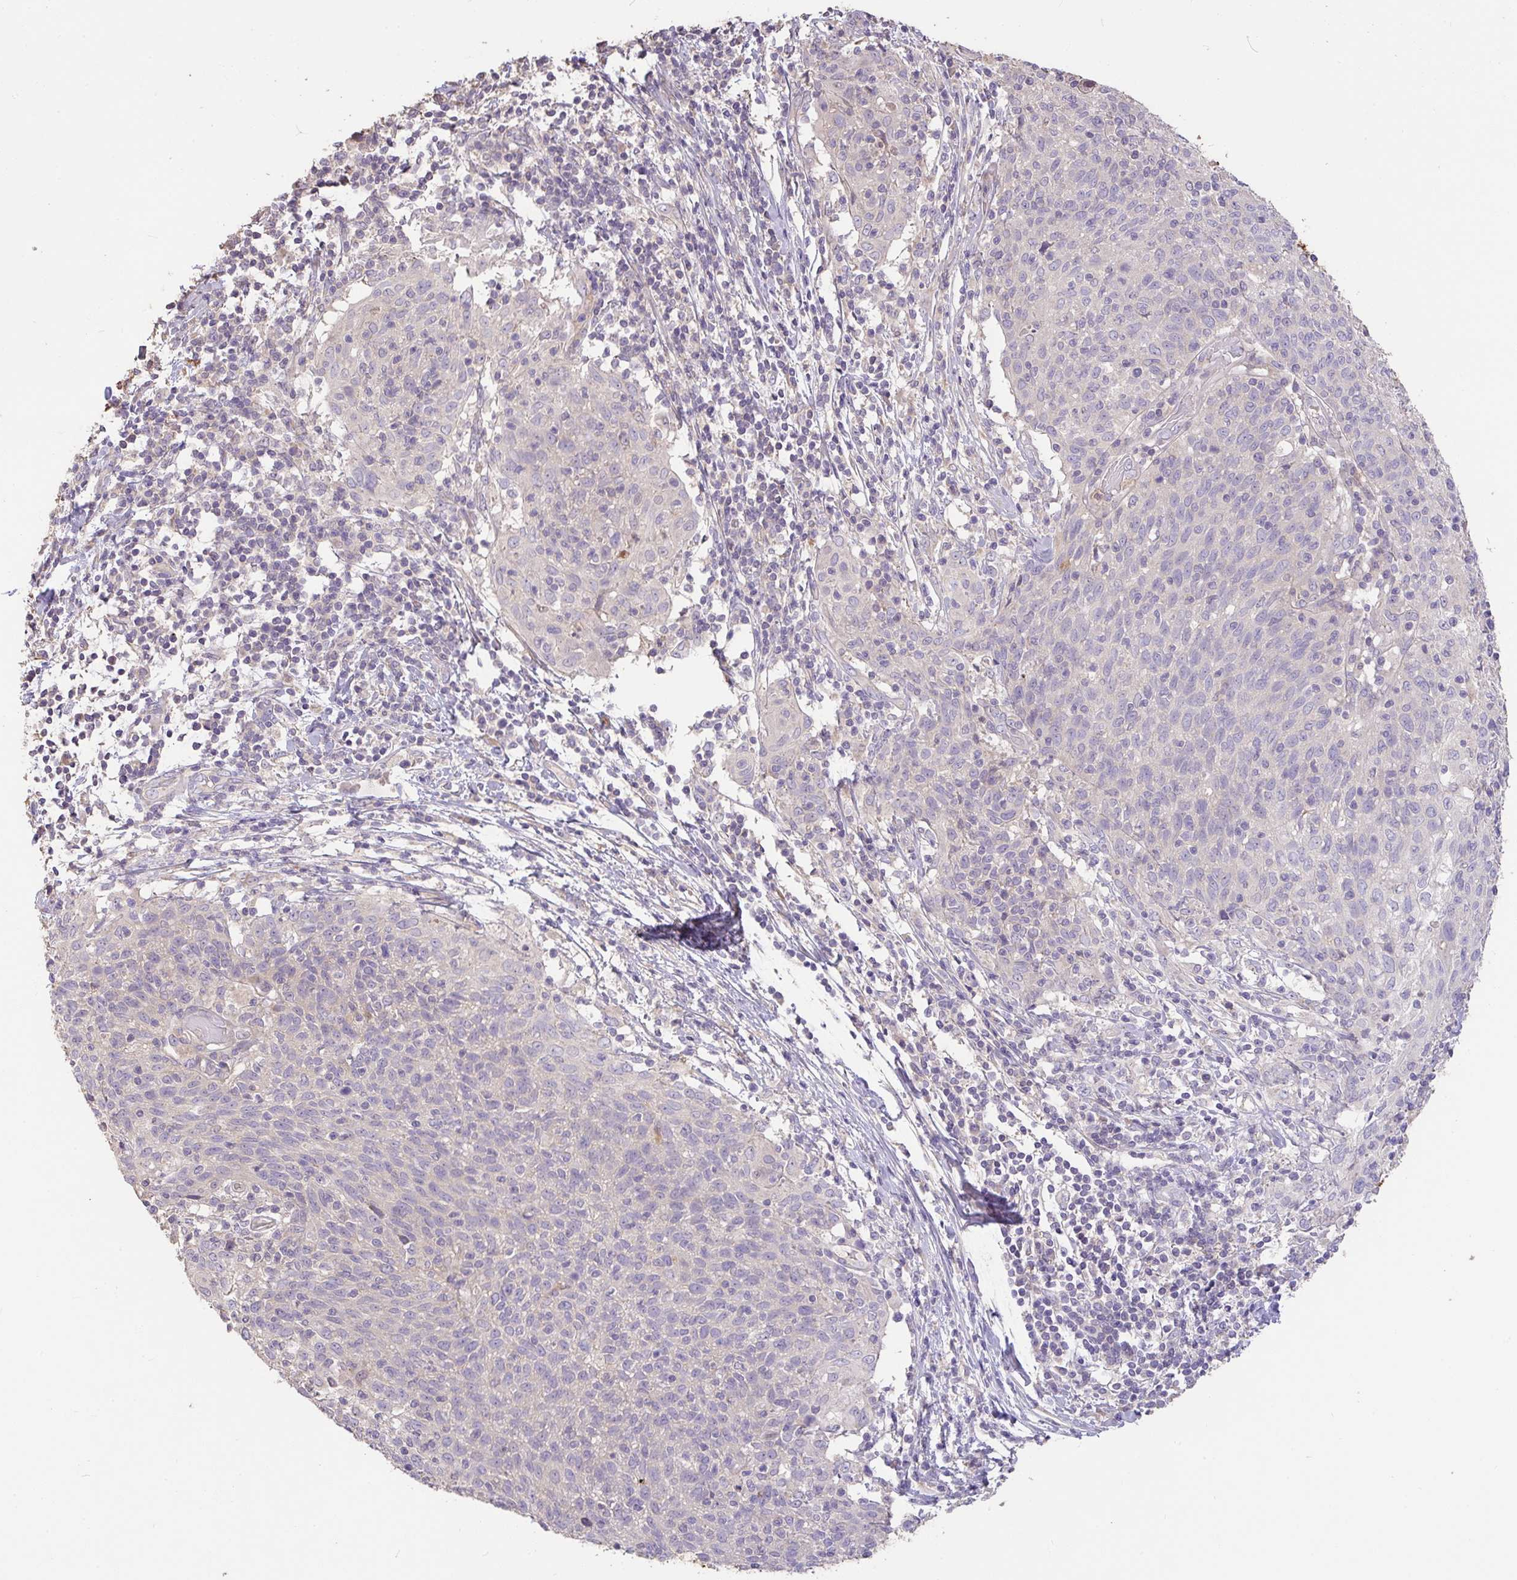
{"staining": {"intensity": "negative", "quantity": "none", "location": "none"}, "tissue": "cervical cancer", "cell_type": "Tumor cells", "image_type": "cancer", "snomed": [{"axis": "morphology", "description": "Squamous cell carcinoma, NOS"}, {"axis": "topography", "description": "Cervix"}], "caption": "High power microscopy micrograph of an immunohistochemistry (IHC) image of cervical cancer (squamous cell carcinoma), revealing no significant positivity in tumor cells. (Stains: DAB IHC with hematoxylin counter stain, Microscopy: brightfield microscopy at high magnification).", "gene": "FCER1A", "patient": {"sex": "female", "age": 52}}